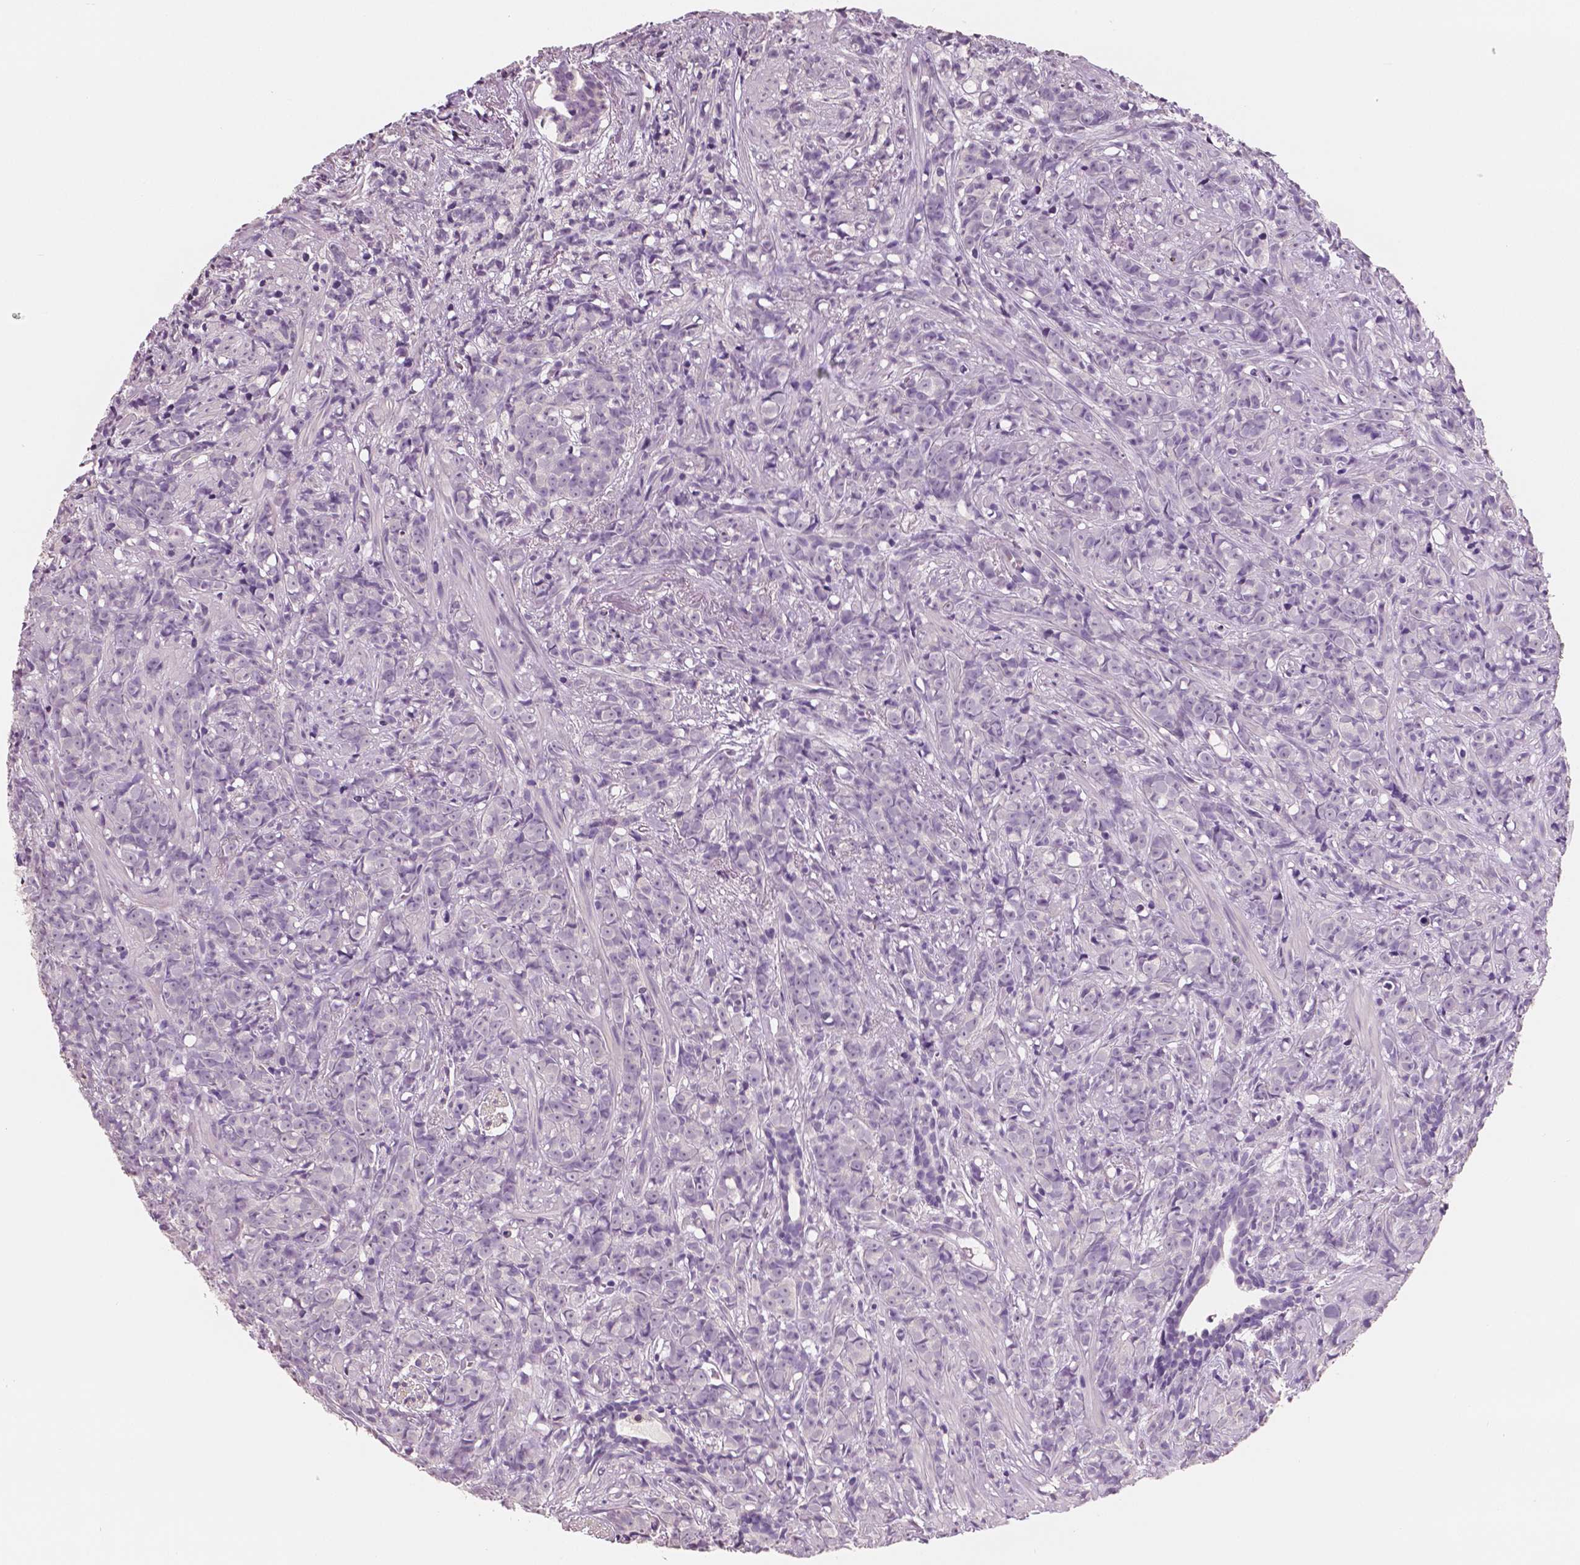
{"staining": {"intensity": "negative", "quantity": "none", "location": "none"}, "tissue": "prostate cancer", "cell_type": "Tumor cells", "image_type": "cancer", "snomed": [{"axis": "morphology", "description": "Adenocarcinoma, High grade"}, {"axis": "topography", "description": "Prostate"}], "caption": "There is no significant staining in tumor cells of prostate high-grade adenocarcinoma.", "gene": "NECAB2", "patient": {"sex": "male", "age": 81}}